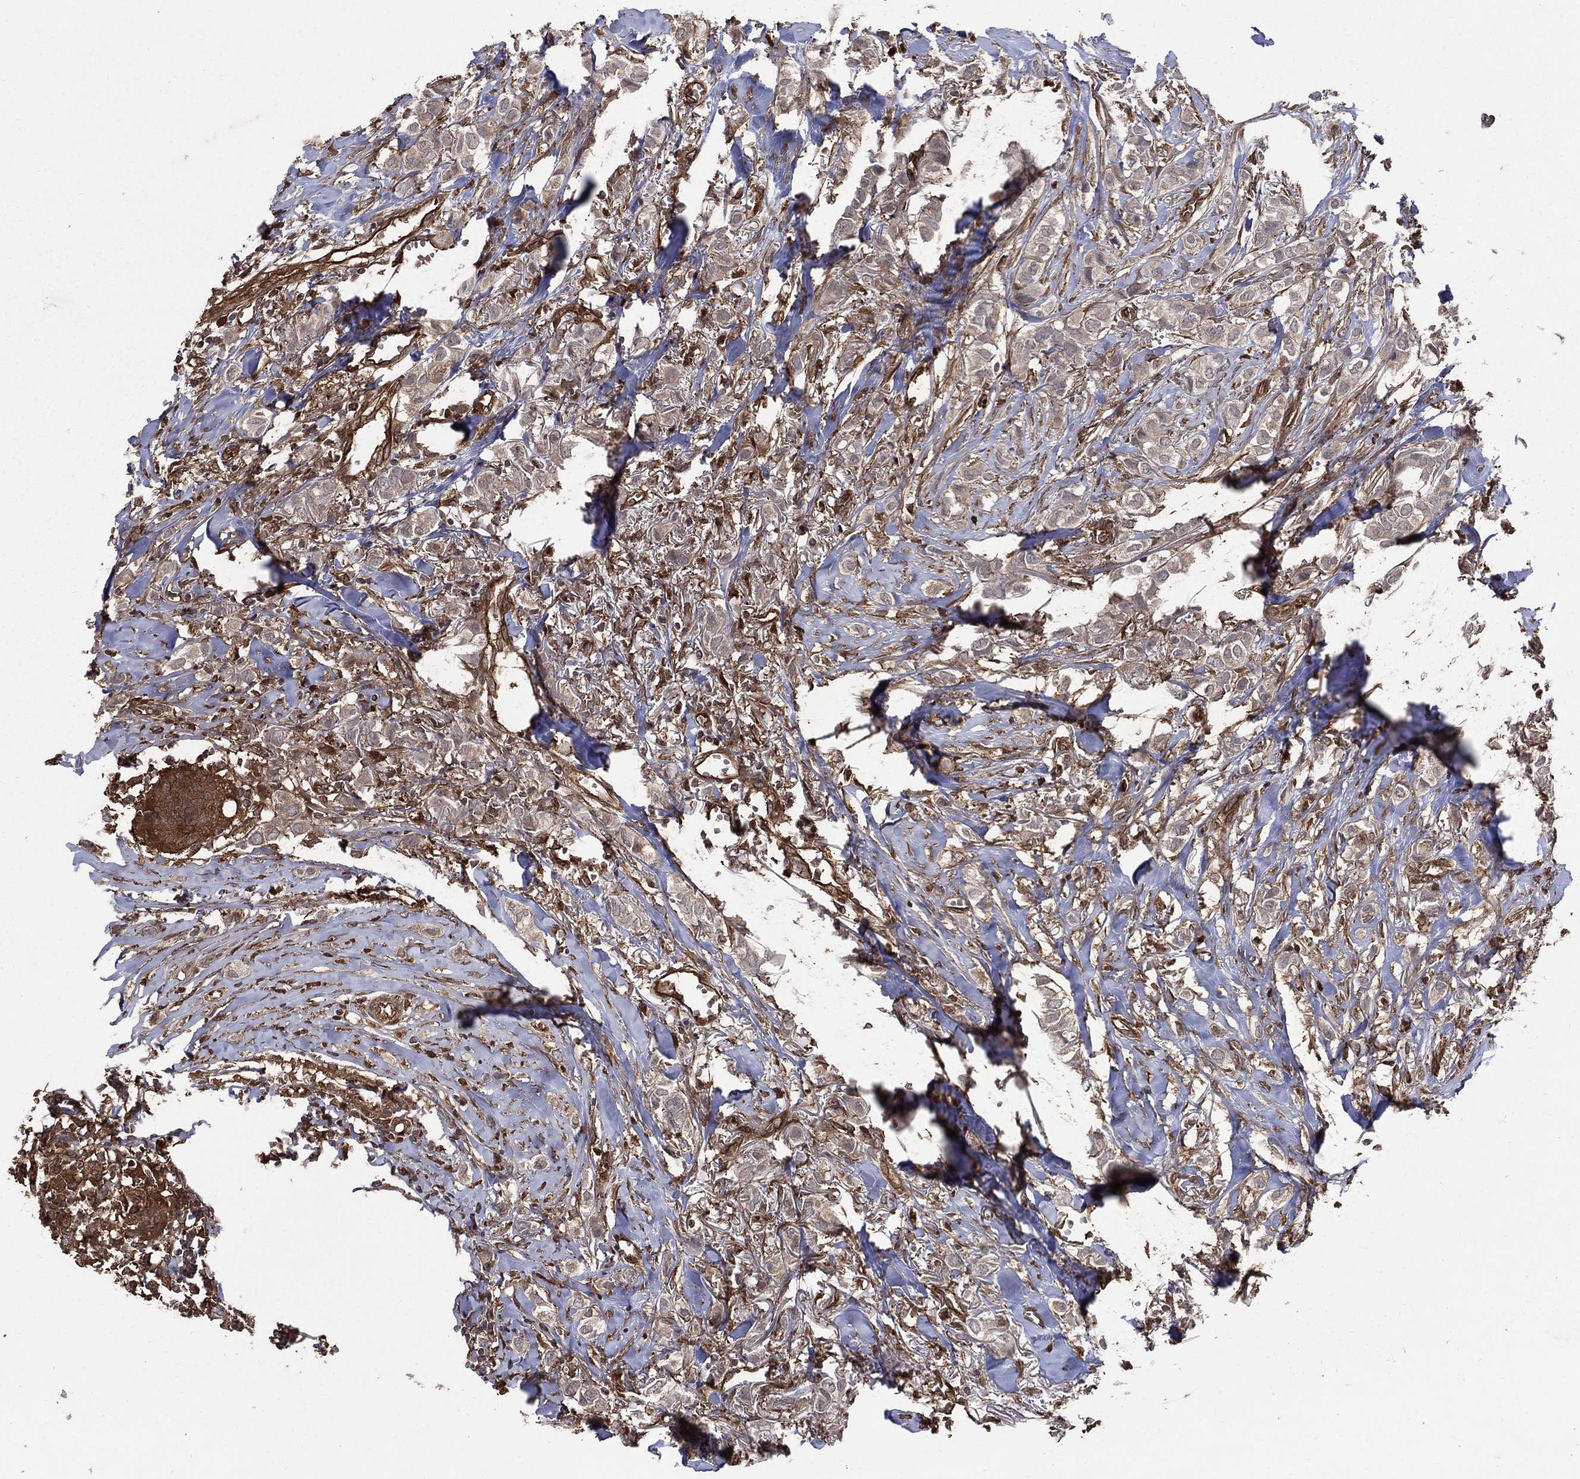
{"staining": {"intensity": "negative", "quantity": "none", "location": "none"}, "tissue": "breast cancer", "cell_type": "Tumor cells", "image_type": "cancer", "snomed": [{"axis": "morphology", "description": "Duct carcinoma"}, {"axis": "topography", "description": "Breast"}], "caption": "This is an IHC histopathology image of human breast cancer. There is no expression in tumor cells.", "gene": "DPYSL2", "patient": {"sex": "female", "age": 85}}